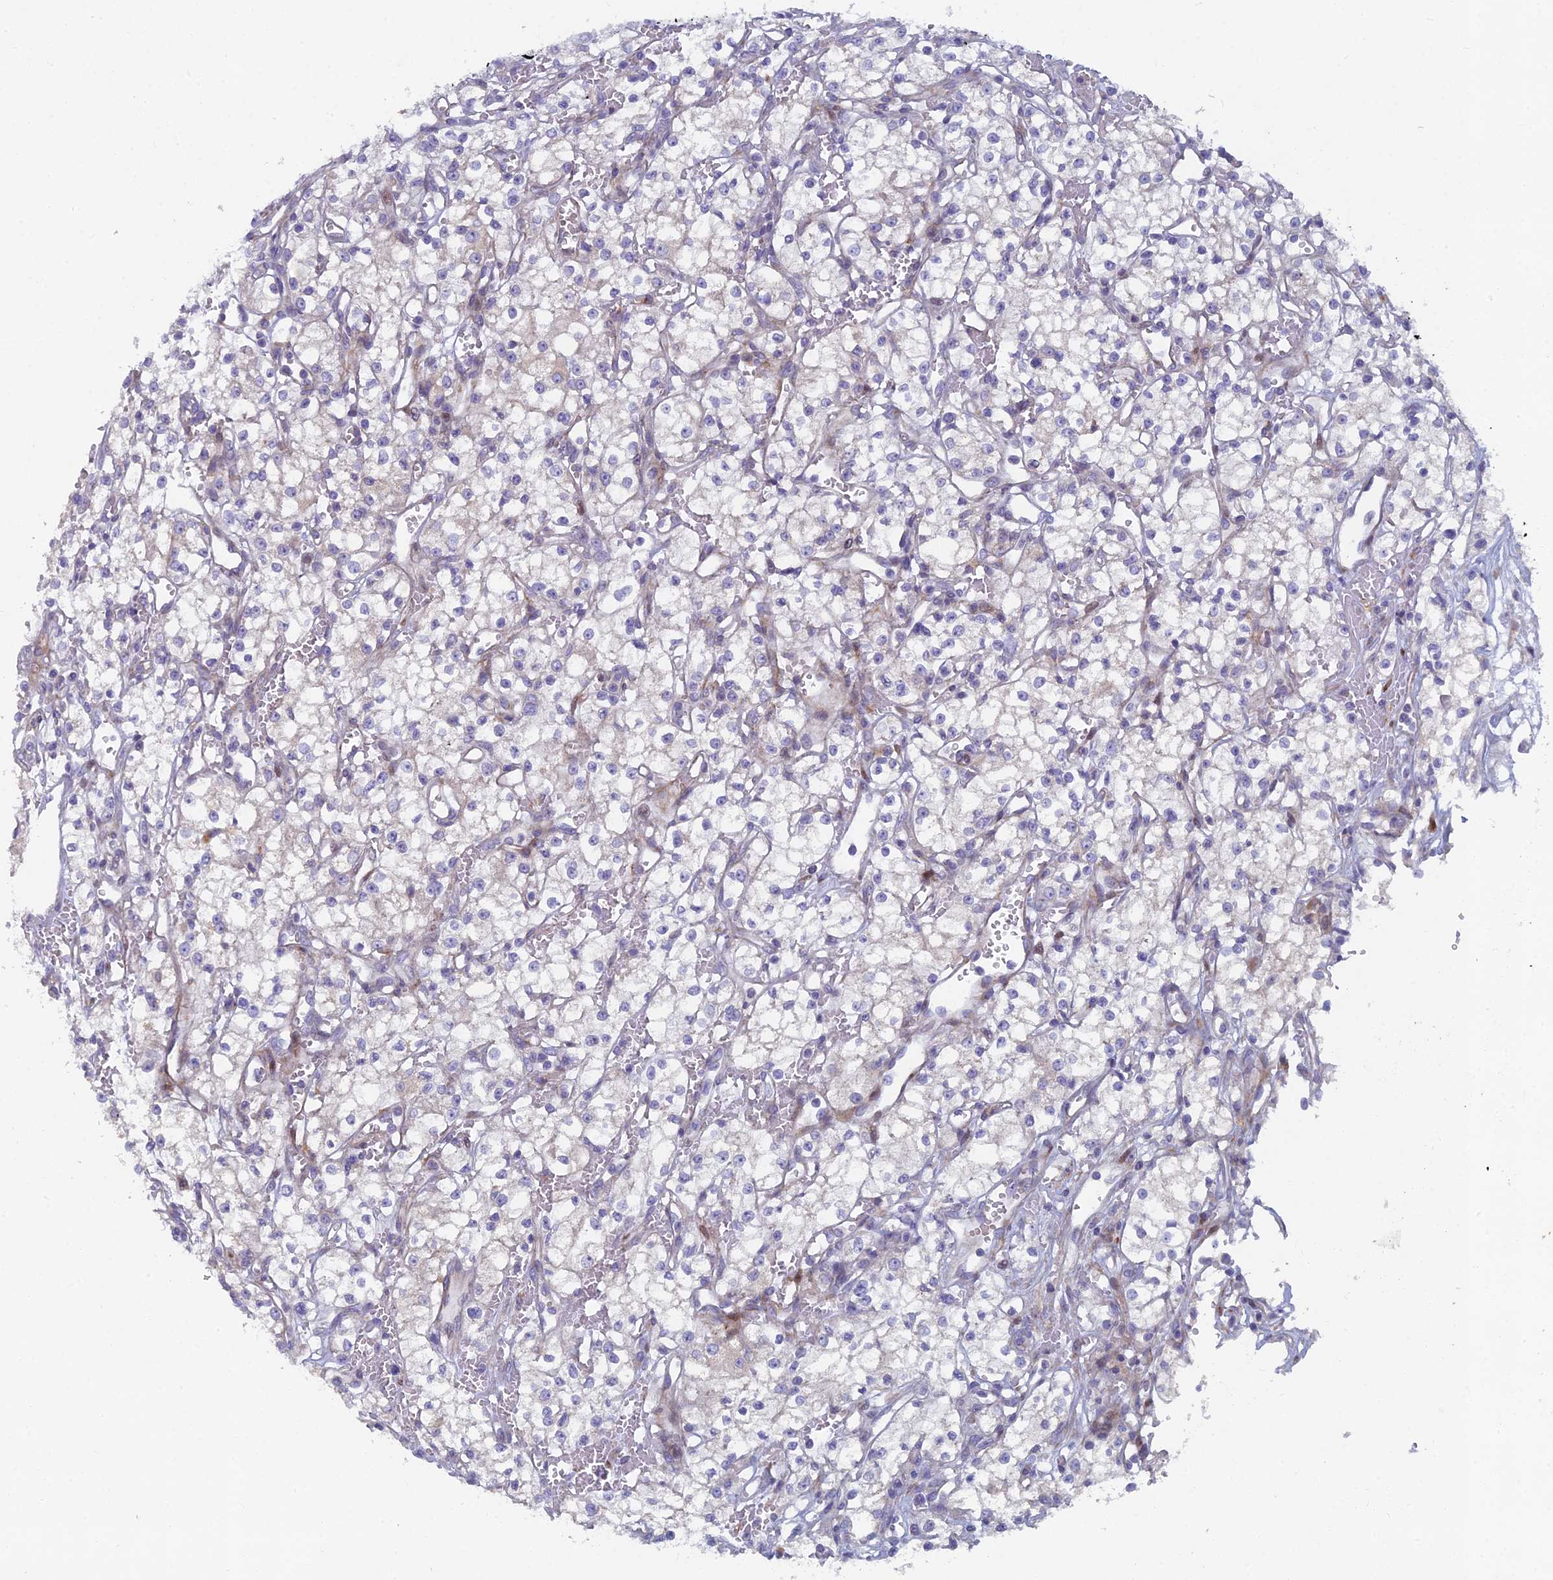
{"staining": {"intensity": "negative", "quantity": "none", "location": "none"}, "tissue": "renal cancer", "cell_type": "Tumor cells", "image_type": "cancer", "snomed": [{"axis": "morphology", "description": "Adenocarcinoma, NOS"}, {"axis": "topography", "description": "Kidney"}], "caption": "Histopathology image shows no significant protein positivity in tumor cells of renal adenocarcinoma. (DAB (3,3'-diaminobenzidine) immunohistochemistry (IHC), high magnification).", "gene": "B9D2", "patient": {"sex": "male", "age": 59}}